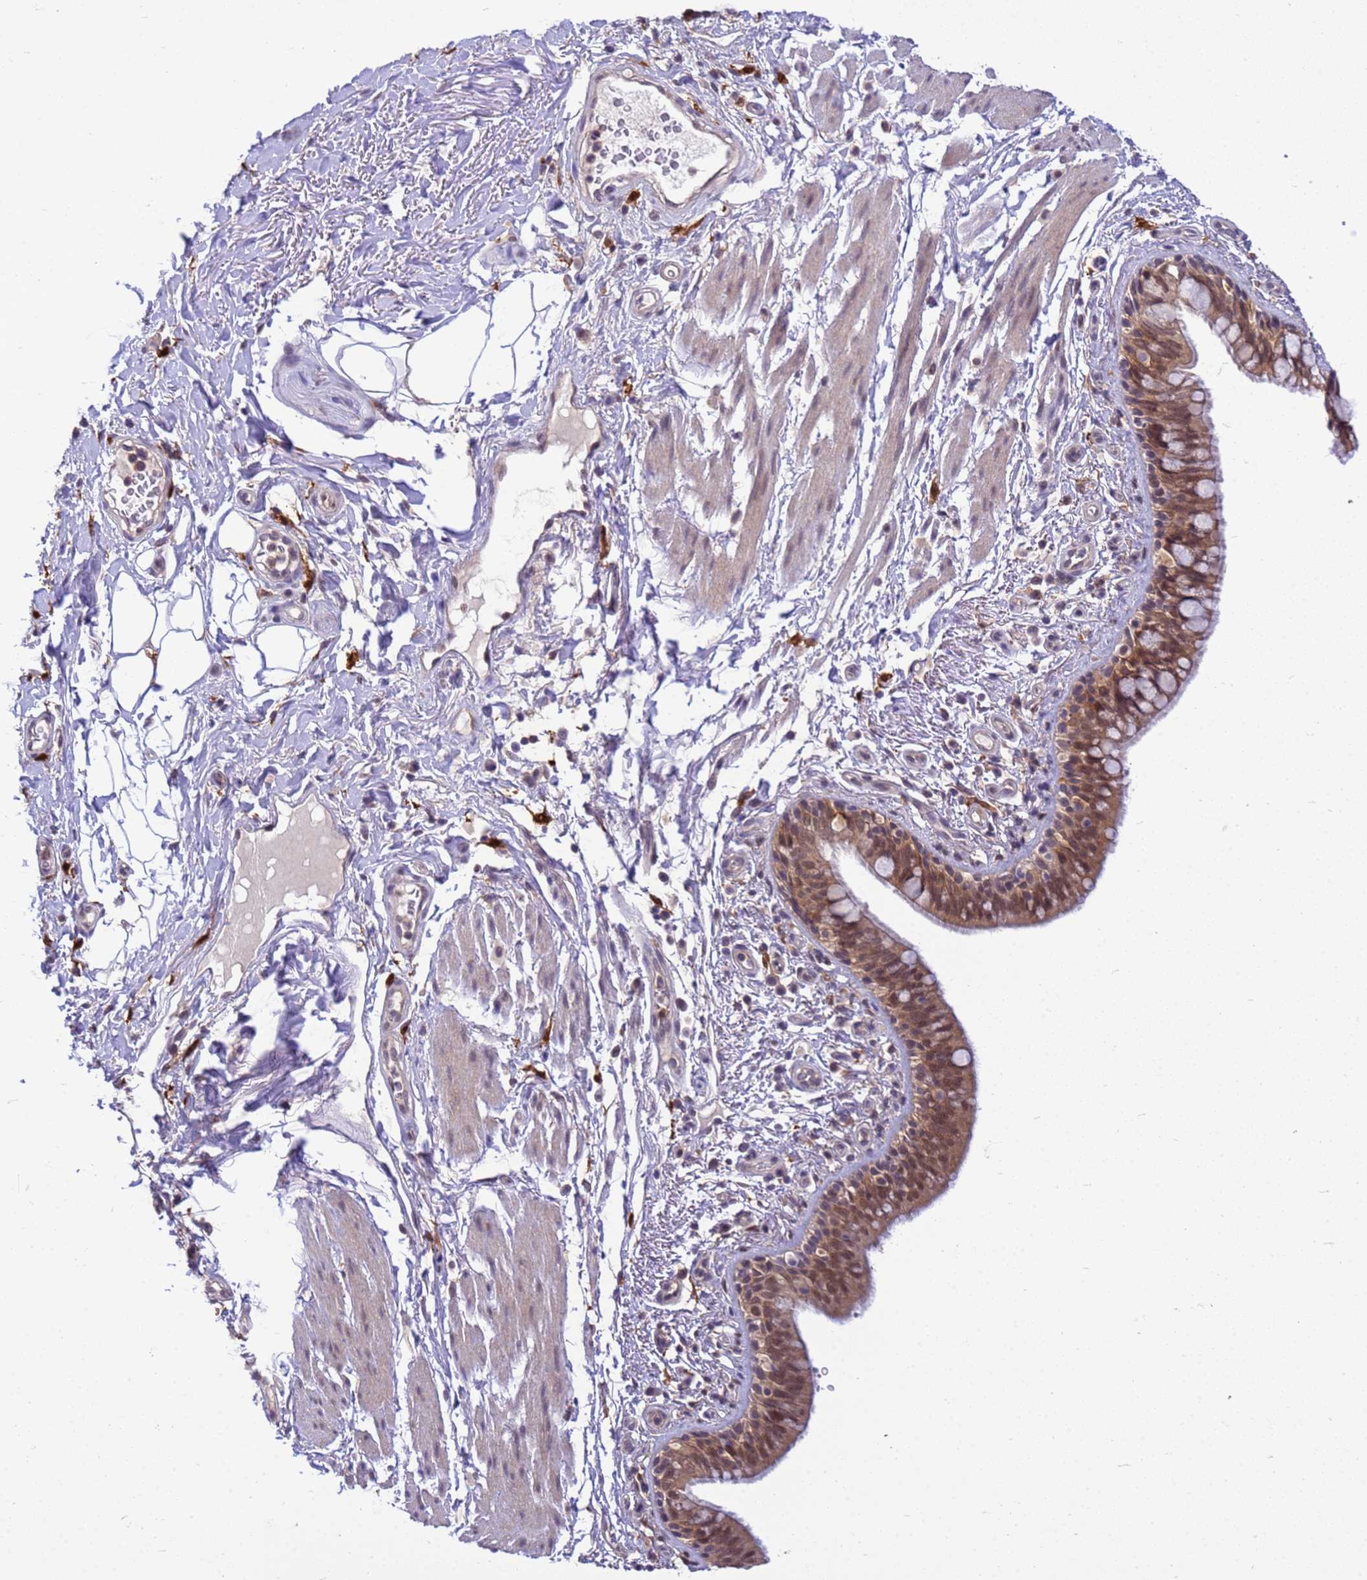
{"staining": {"intensity": "moderate", "quantity": ">75%", "location": "cytoplasmic/membranous,nuclear"}, "tissue": "bronchus", "cell_type": "Respiratory epithelial cells", "image_type": "normal", "snomed": [{"axis": "morphology", "description": "Normal tissue, NOS"}, {"axis": "morphology", "description": "Neoplasm, uncertain whether benign or malignant"}, {"axis": "topography", "description": "Bronchus"}, {"axis": "topography", "description": "Lung"}], "caption": "Immunohistochemistry (IHC) of unremarkable bronchus displays medium levels of moderate cytoplasmic/membranous,nuclear expression in approximately >75% of respiratory epithelial cells.", "gene": "NPEPPS", "patient": {"sex": "male", "age": 55}}